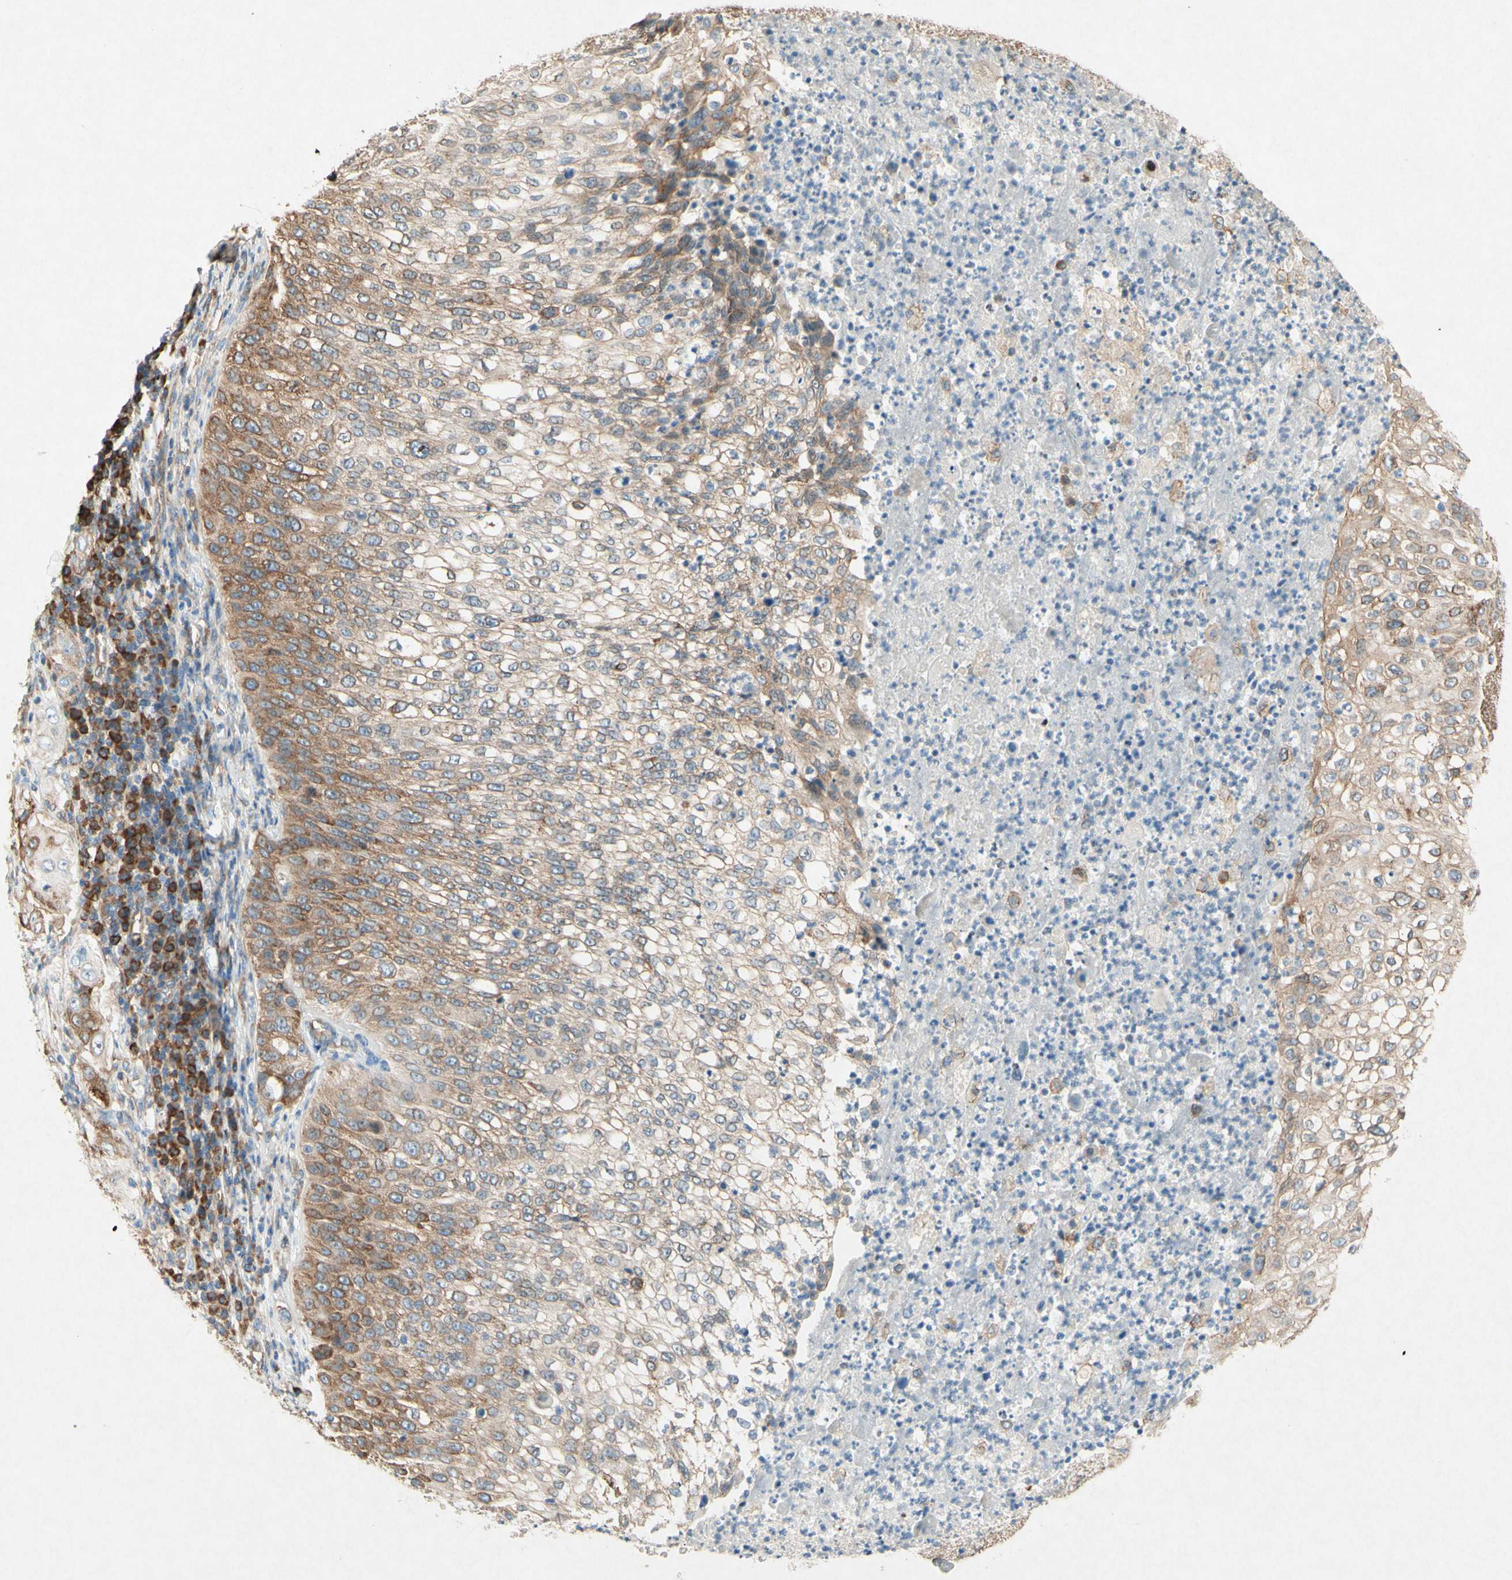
{"staining": {"intensity": "moderate", "quantity": "25%-75%", "location": "cytoplasmic/membranous"}, "tissue": "lung cancer", "cell_type": "Tumor cells", "image_type": "cancer", "snomed": [{"axis": "morphology", "description": "Inflammation, NOS"}, {"axis": "morphology", "description": "Squamous cell carcinoma, NOS"}, {"axis": "topography", "description": "Lymph node"}, {"axis": "topography", "description": "Soft tissue"}, {"axis": "topography", "description": "Lung"}], "caption": "Protein analysis of lung cancer (squamous cell carcinoma) tissue reveals moderate cytoplasmic/membranous staining in approximately 25%-75% of tumor cells.", "gene": "PABPC1", "patient": {"sex": "male", "age": 66}}